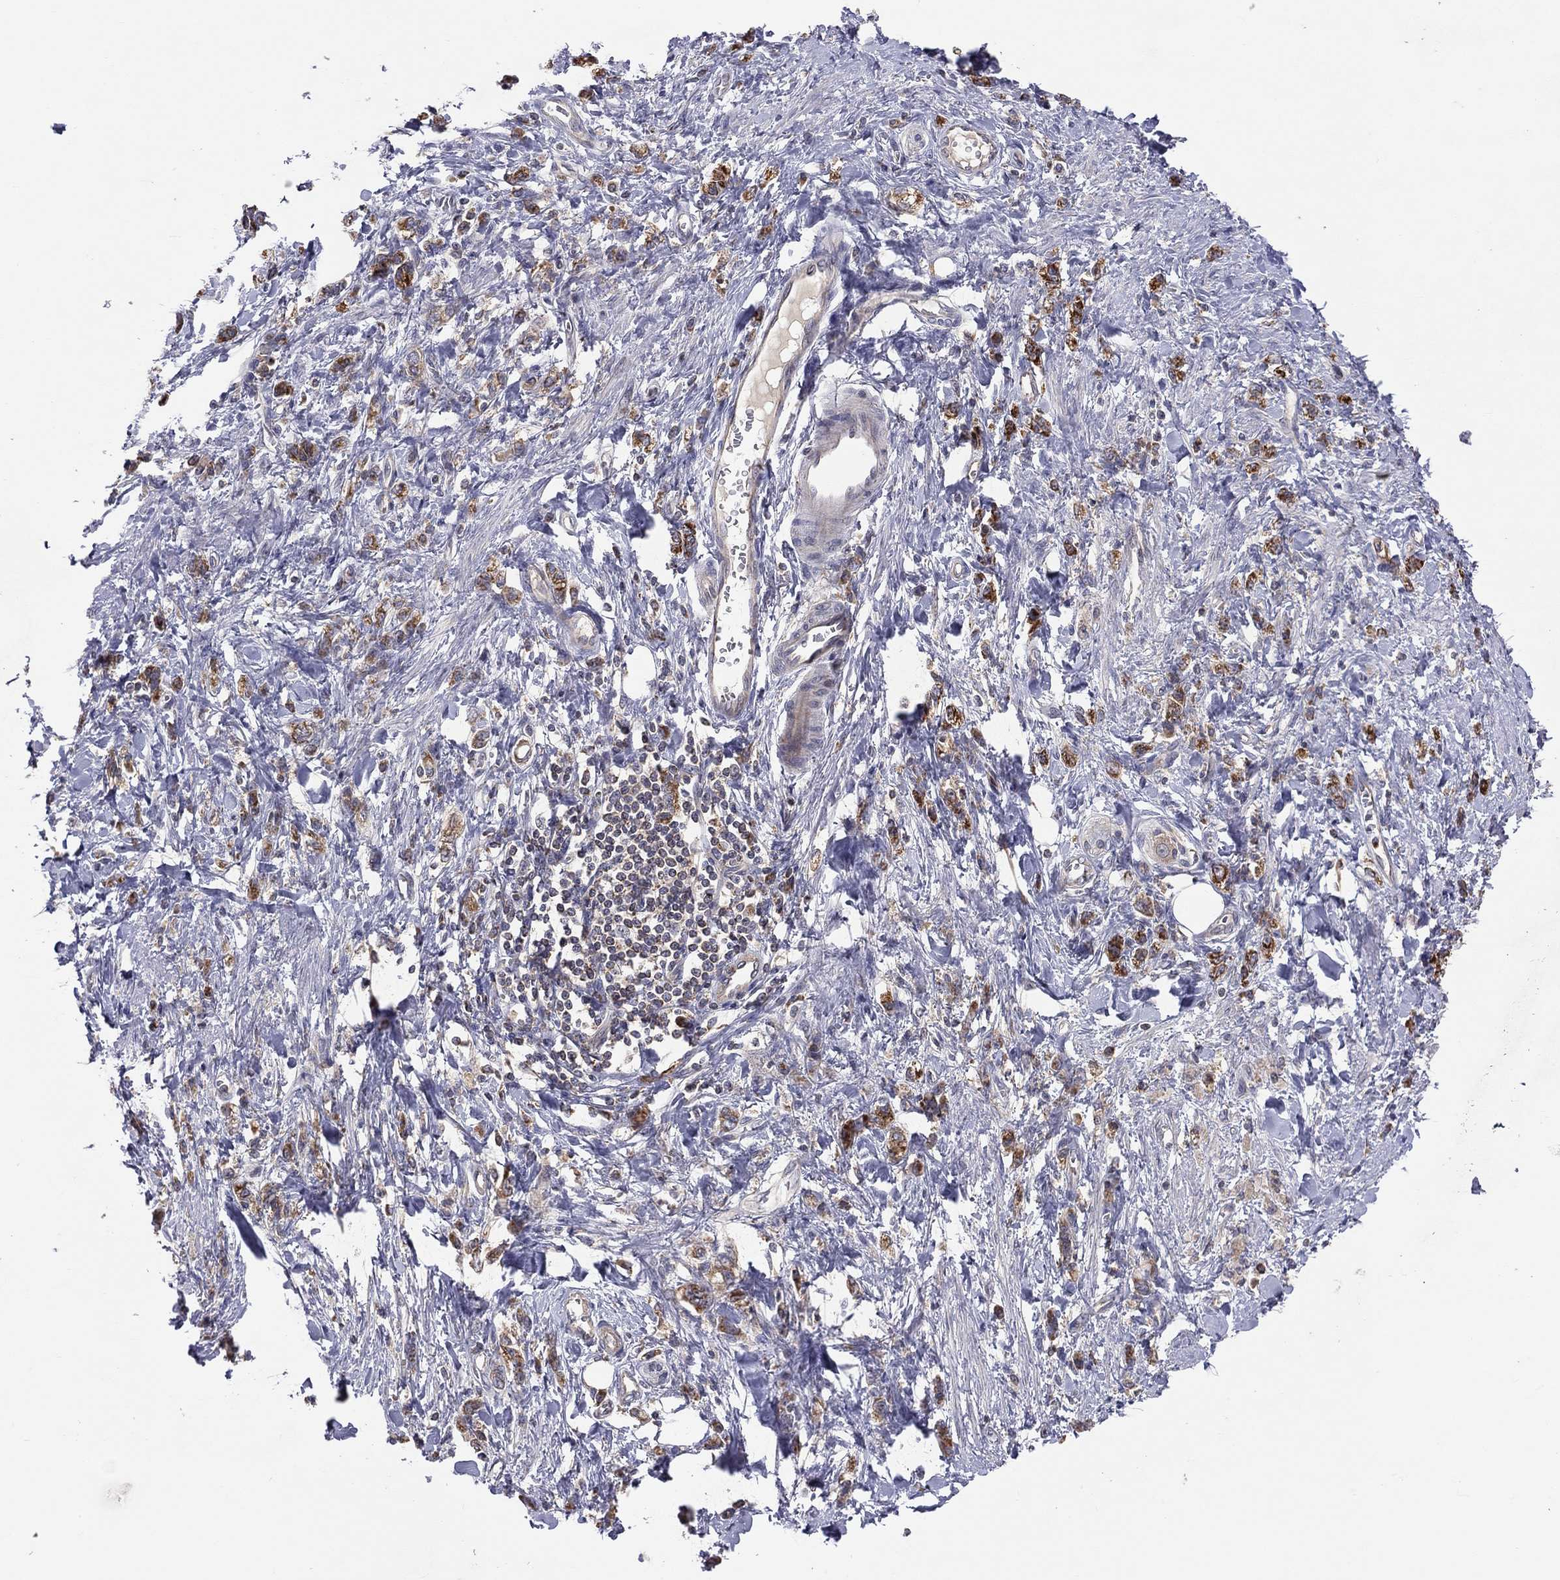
{"staining": {"intensity": "strong", "quantity": "25%-75%", "location": "cytoplasmic/membranous"}, "tissue": "stomach cancer", "cell_type": "Tumor cells", "image_type": "cancer", "snomed": [{"axis": "morphology", "description": "Adenocarcinoma, NOS"}, {"axis": "topography", "description": "Stomach"}], "caption": "Protein staining demonstrates strong cytoplasmic/membranous expression in about 25%-75% of tumor cells in adenocarcinoma (stomach).", "gene": "STARD3", "patient": {"sex": "male", "age": 77}}